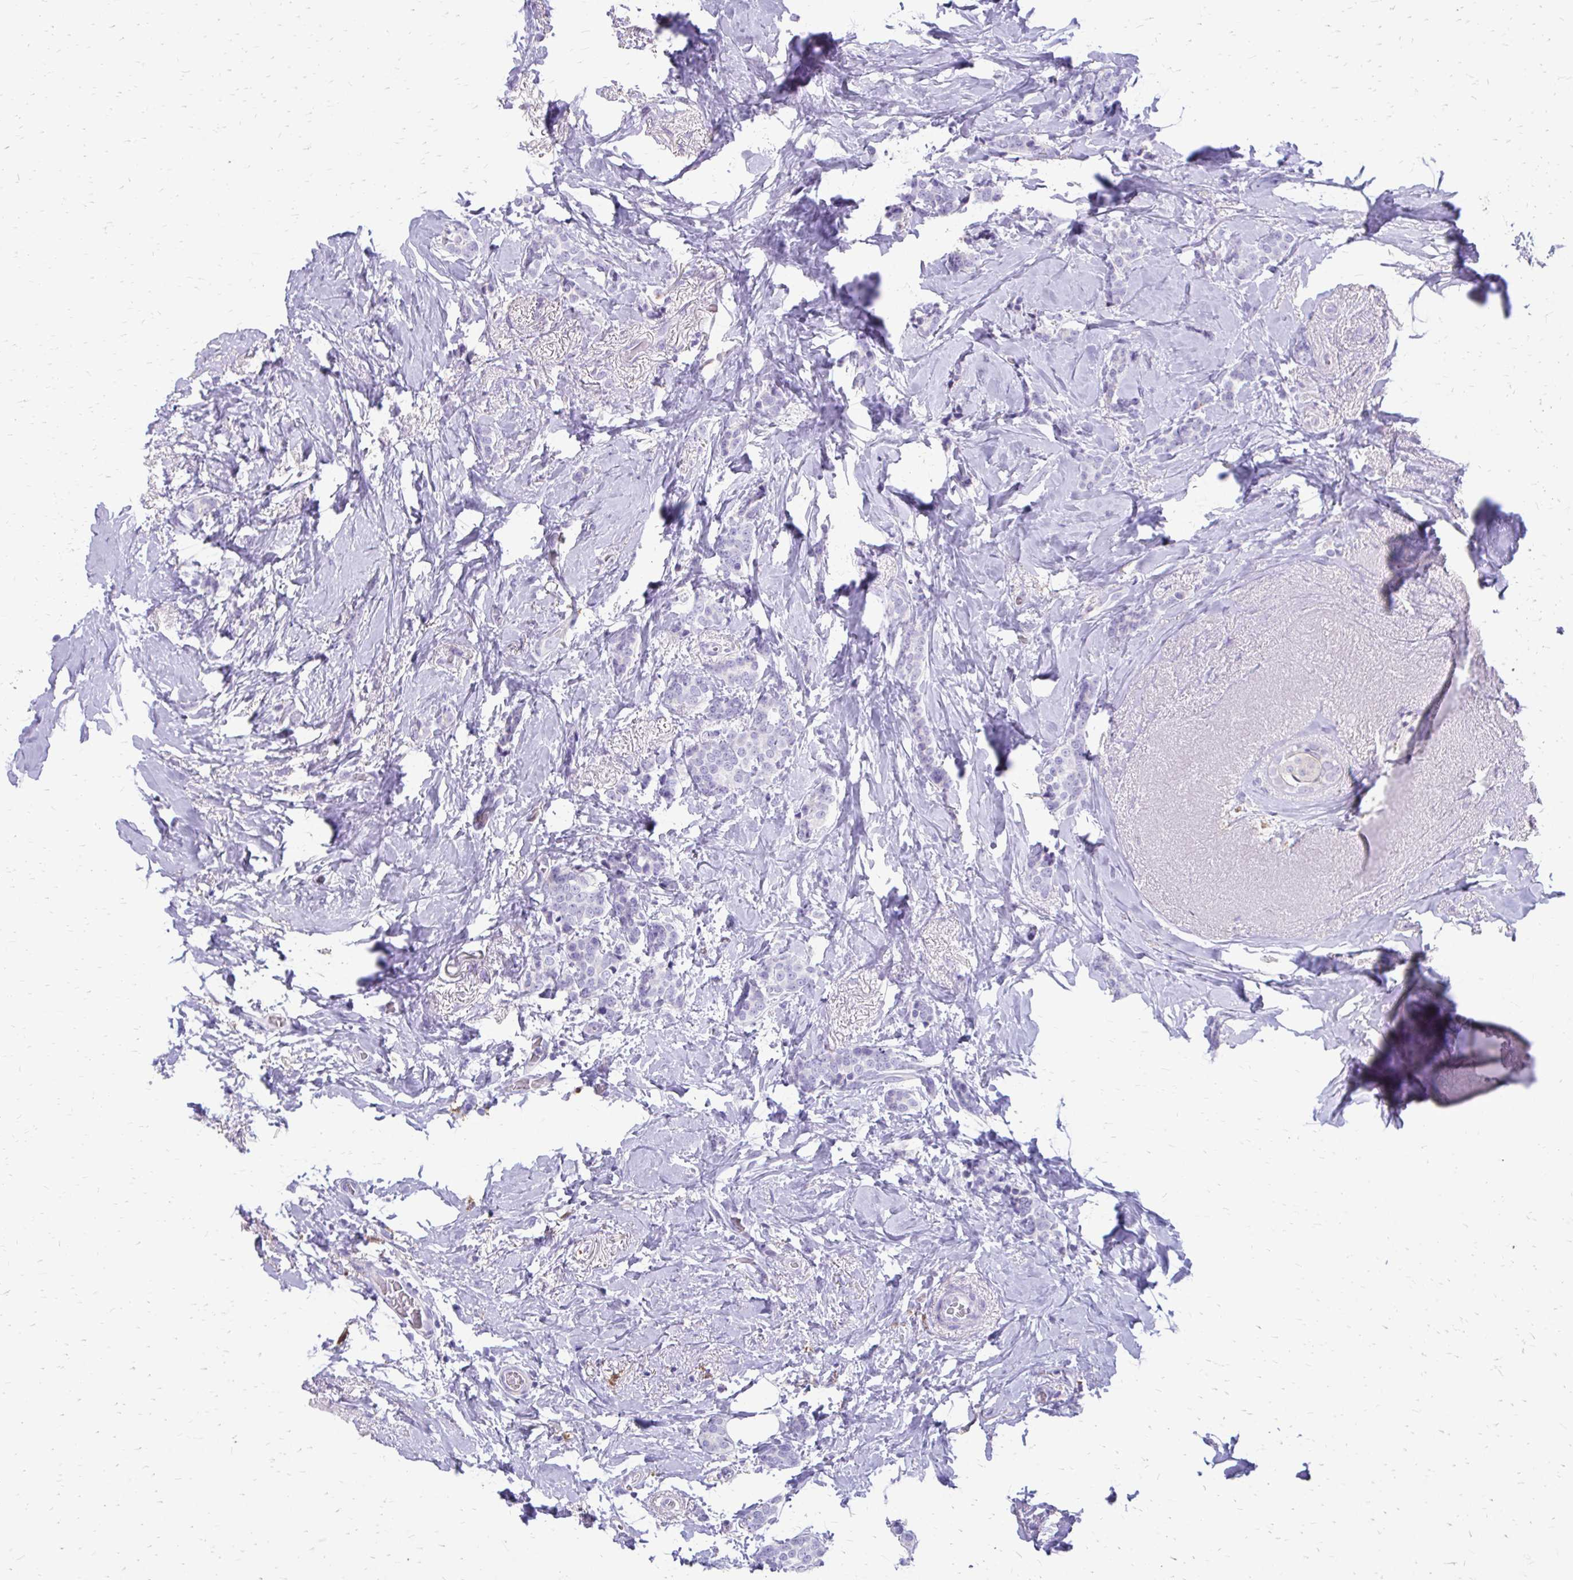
{"staining": {"intensity": "negative", "quantity": "none", "location": "none"}, "tissue": "breast cancer", "cell_type": "Tumor cells", "image_type": "cancer", "snomed": [{"axis": "morphology", "description": "Normal tissue, NOS"}, {"axis": "morphology", "description": "Duct carcinoma"}, {"axis": "topography", "description": "Breast"}], "caption": "A high-resolution image shows immunohistochemistry (IHC) staining of intraductal carcinoma (breast), which demonstrates no significant staining in tumor cells.", "gene": "SIGLEC11", "patient": {"sex": "female", "age": 77}}